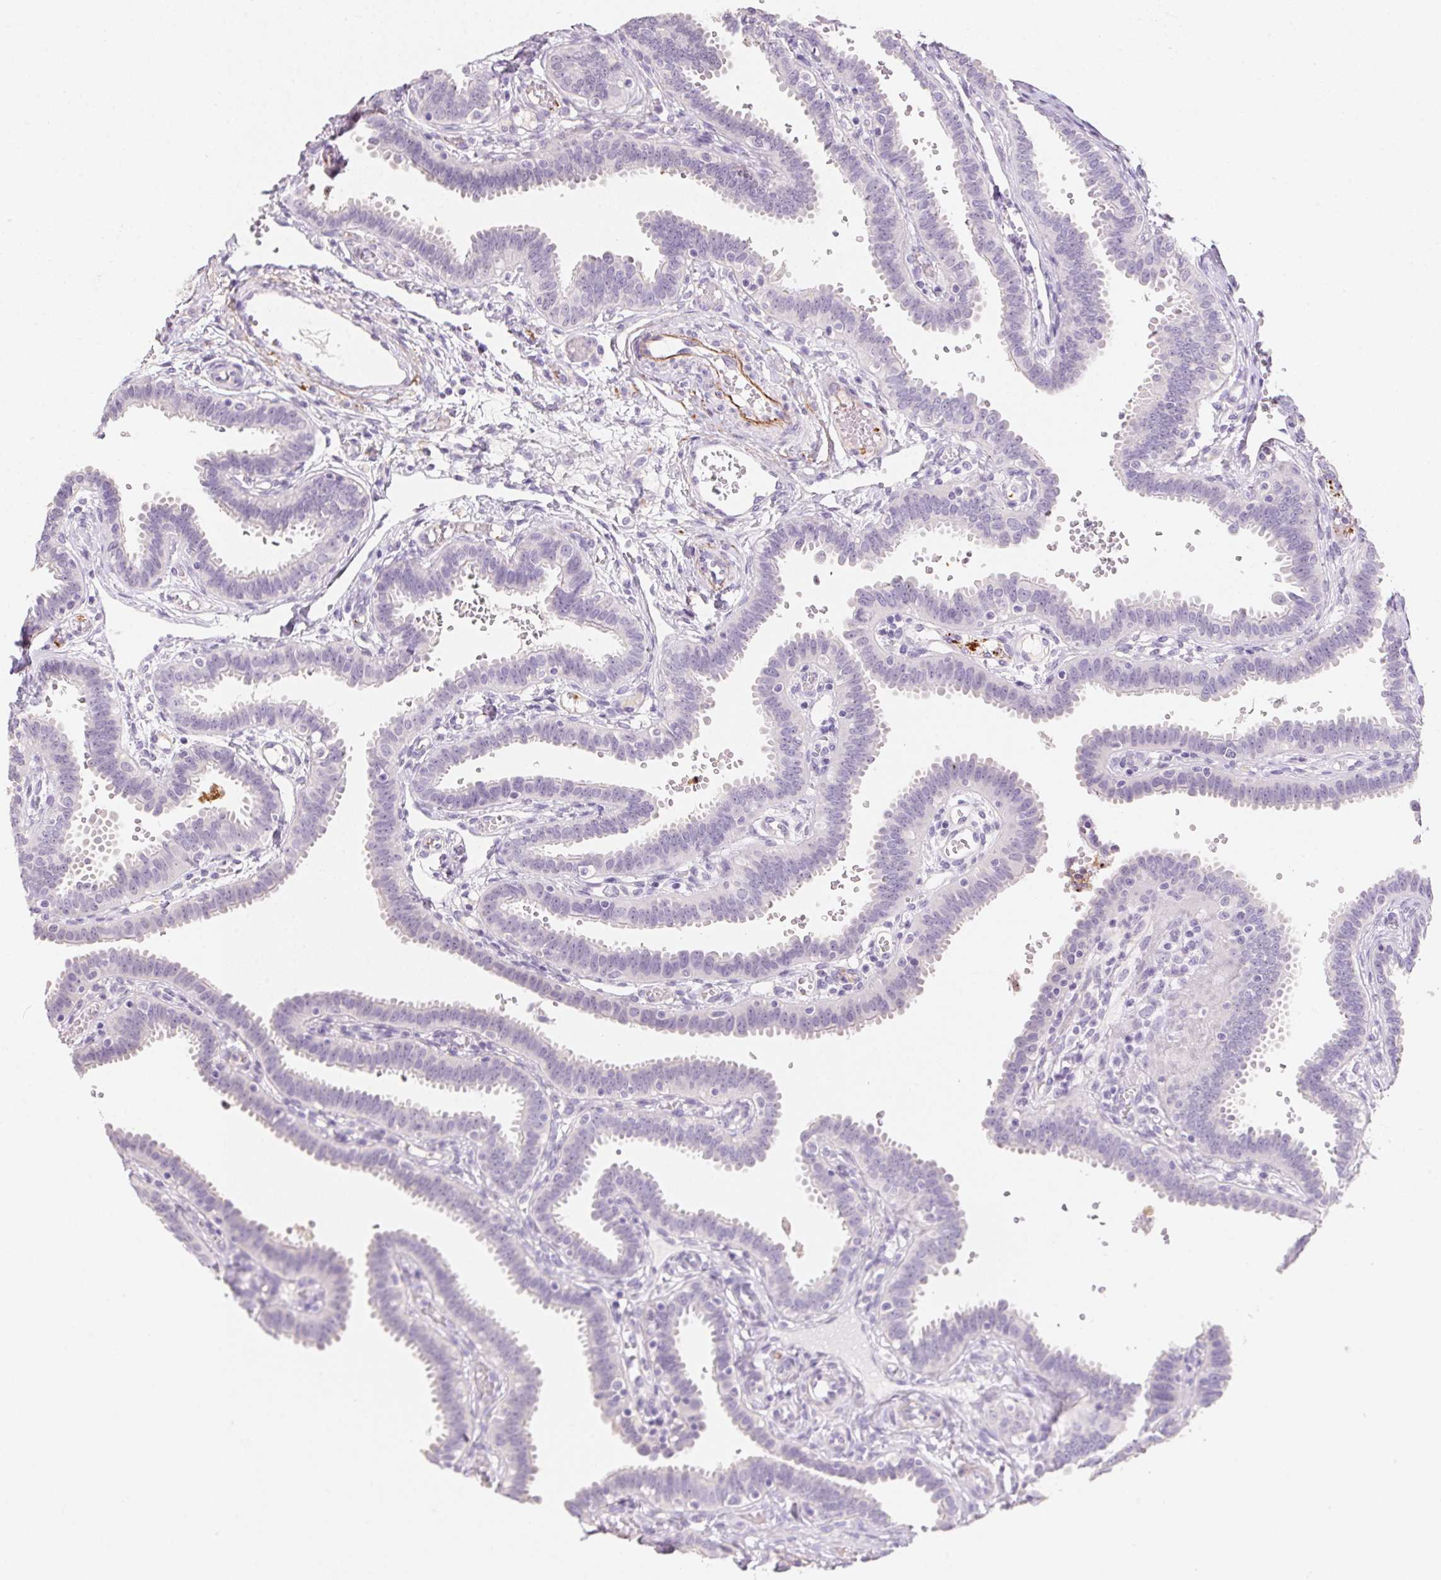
{"staining": {"intensity": "negative", "quantity": "none", "location": "none"}, "tissue": "fallopian tube", "cell_type": "Glandular cells", "image_type": "normal", "snomed": [{"axis": "morphology", "description": "Normal tissue, NOS"}, {"axis": "topography", "description": "Fallopian tube"}], "caption": "A photomicrograph of fallopian tube stained for a protein displays no brown staining in glandular cells. (Immunohistochemistry (ihc), brightfield microscopy, high magnification).", "gene": "MYL4", "patient": {"sex": "female", "age": 37}}